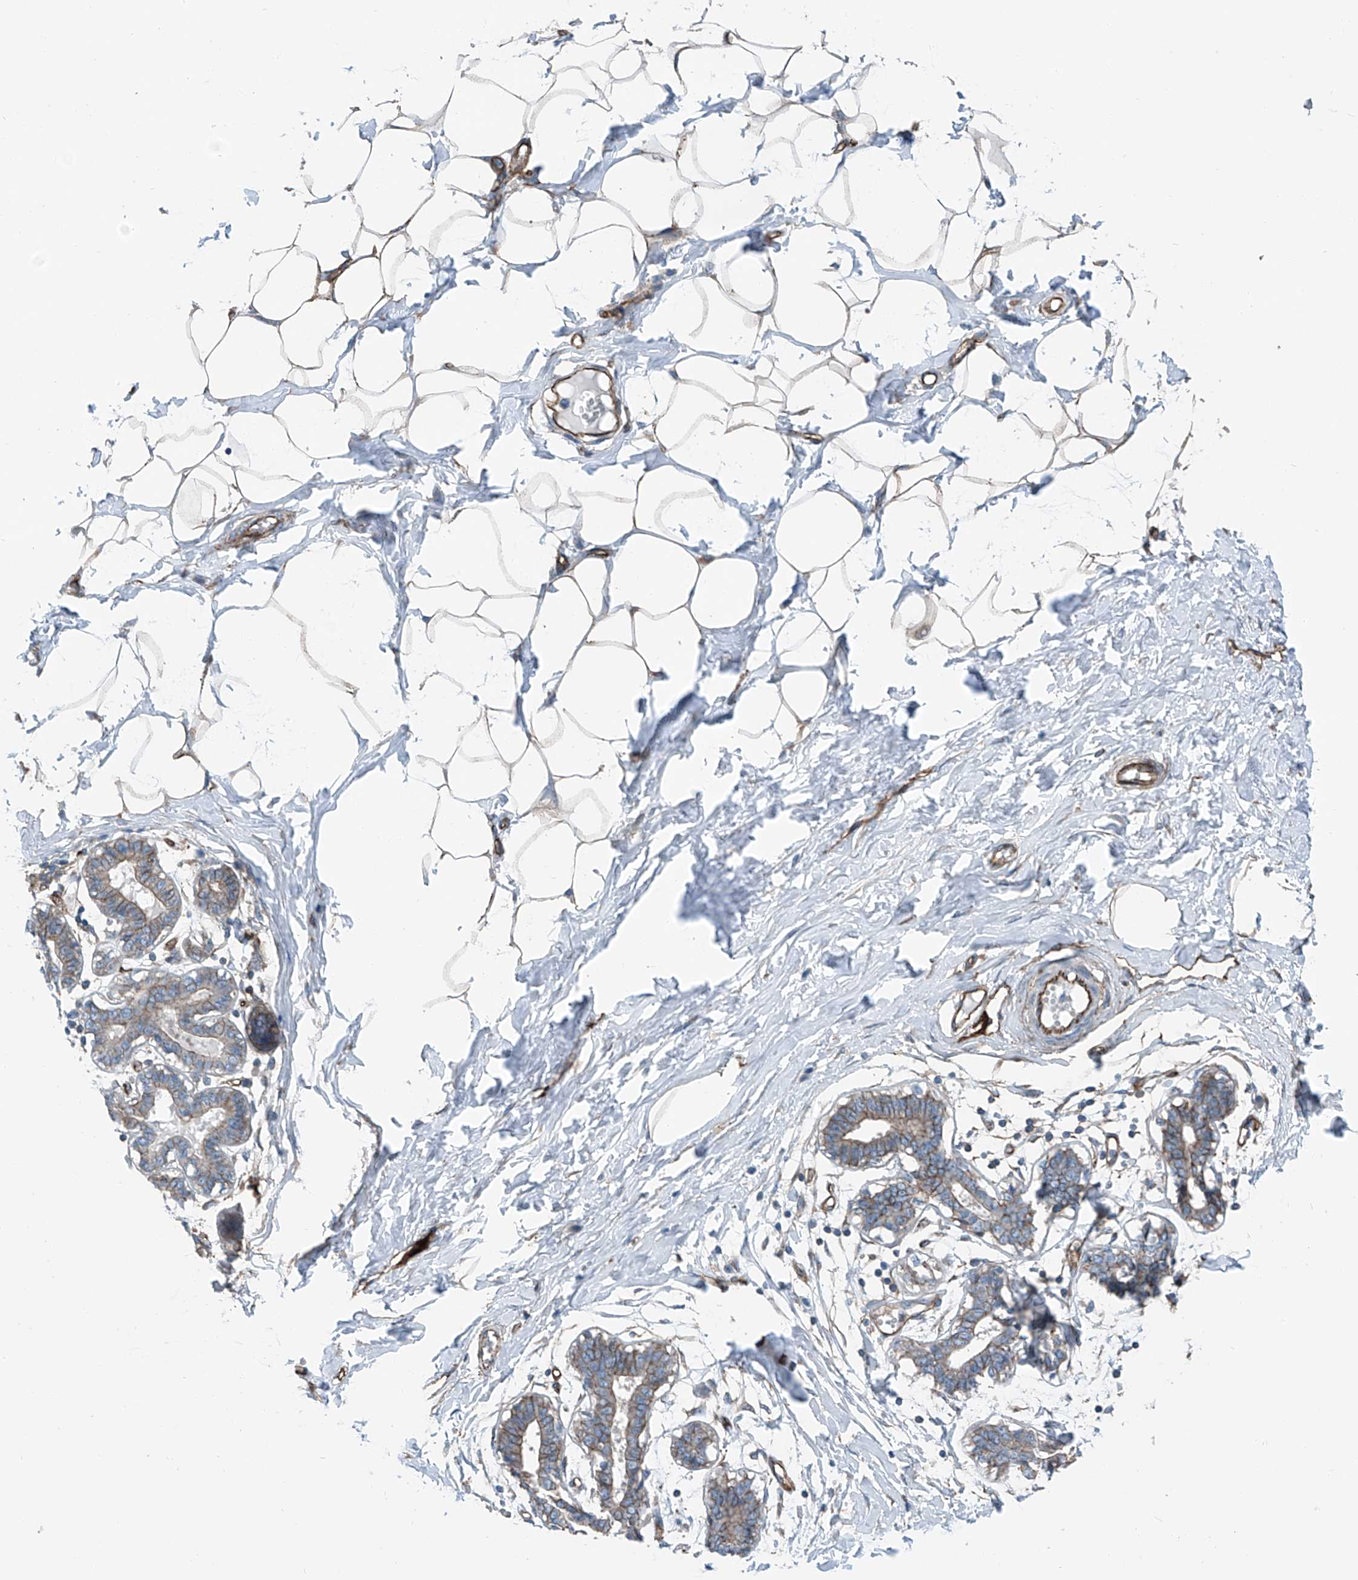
{"staining": {"intensity": "weak", "quantity": ">75%", "location": "cytoplasmic/membranous"}, "tissue": "breast", "cell_type": "Adipocytes", "image_type": "normal", "snomed": [{"axis": "morphology", "description": "Normal tissue, NOS"}, {"axis": "topography", "description": "Breast"}], "caption": "An image of breast stained for a protein shows weak cytoplasmic/membranous brown staining in adipocytes.", "gene": "THEMIS2", "patient": {"sex": "female", "age": 27}}